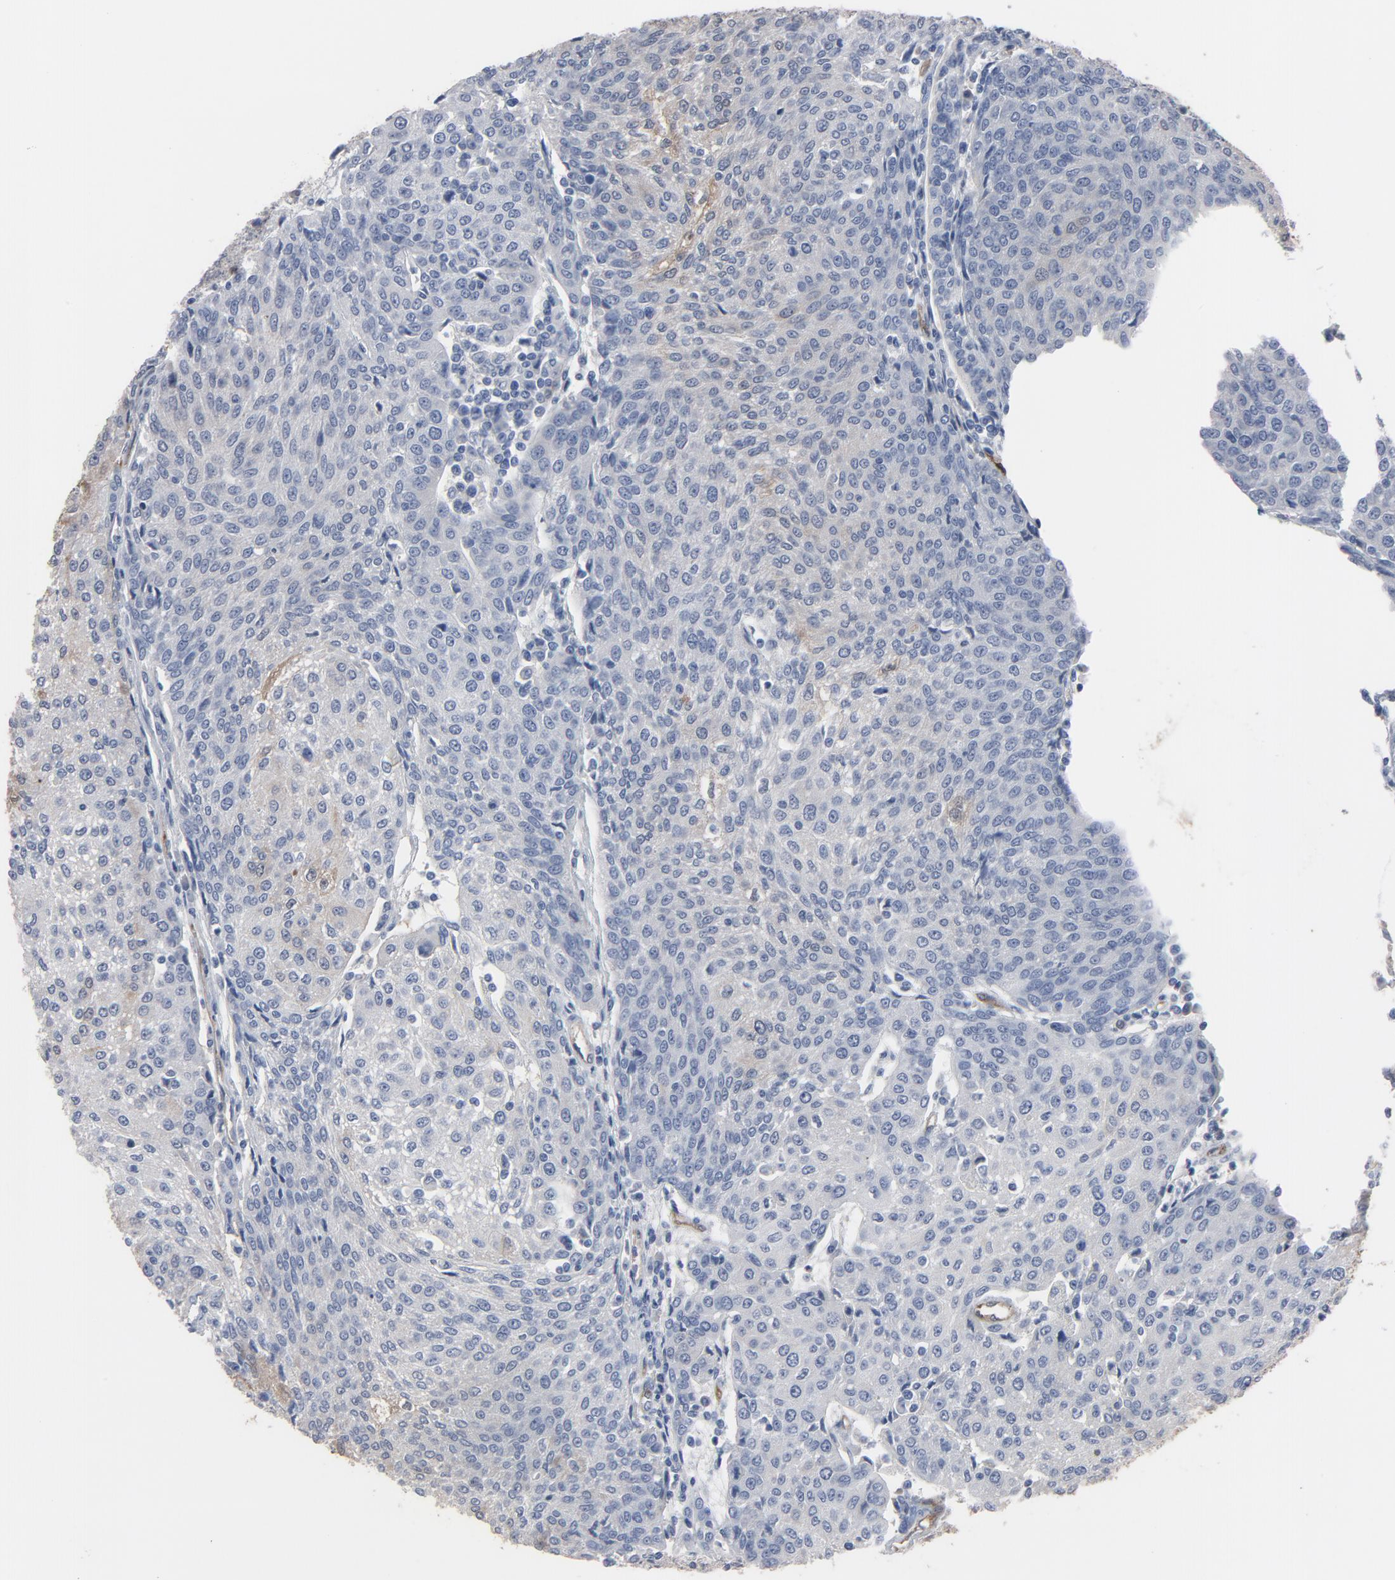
{"staining": {"intensity": "moderate", "quantity": "25%-75%", "location": "cytoplasmic/membranous"}, "tissue": "urothelial cancer", "cell_type": "Tumor cells", "image_type": "cancer", "snomed": [{"axis": "morphology", "description": "Urothelial carcinoma, High grade"}, {"axis": "topography", "description": "Urinary bladder"}], "caption": "This is a histology image of immunohistochemistry staining of high-grade urothelial carcinoma, which shows moderate positivity in the cytoplasmic/membranous of tumor cells.", "gene": "KDR", "patient": {"sex": "female", "age": 85}}